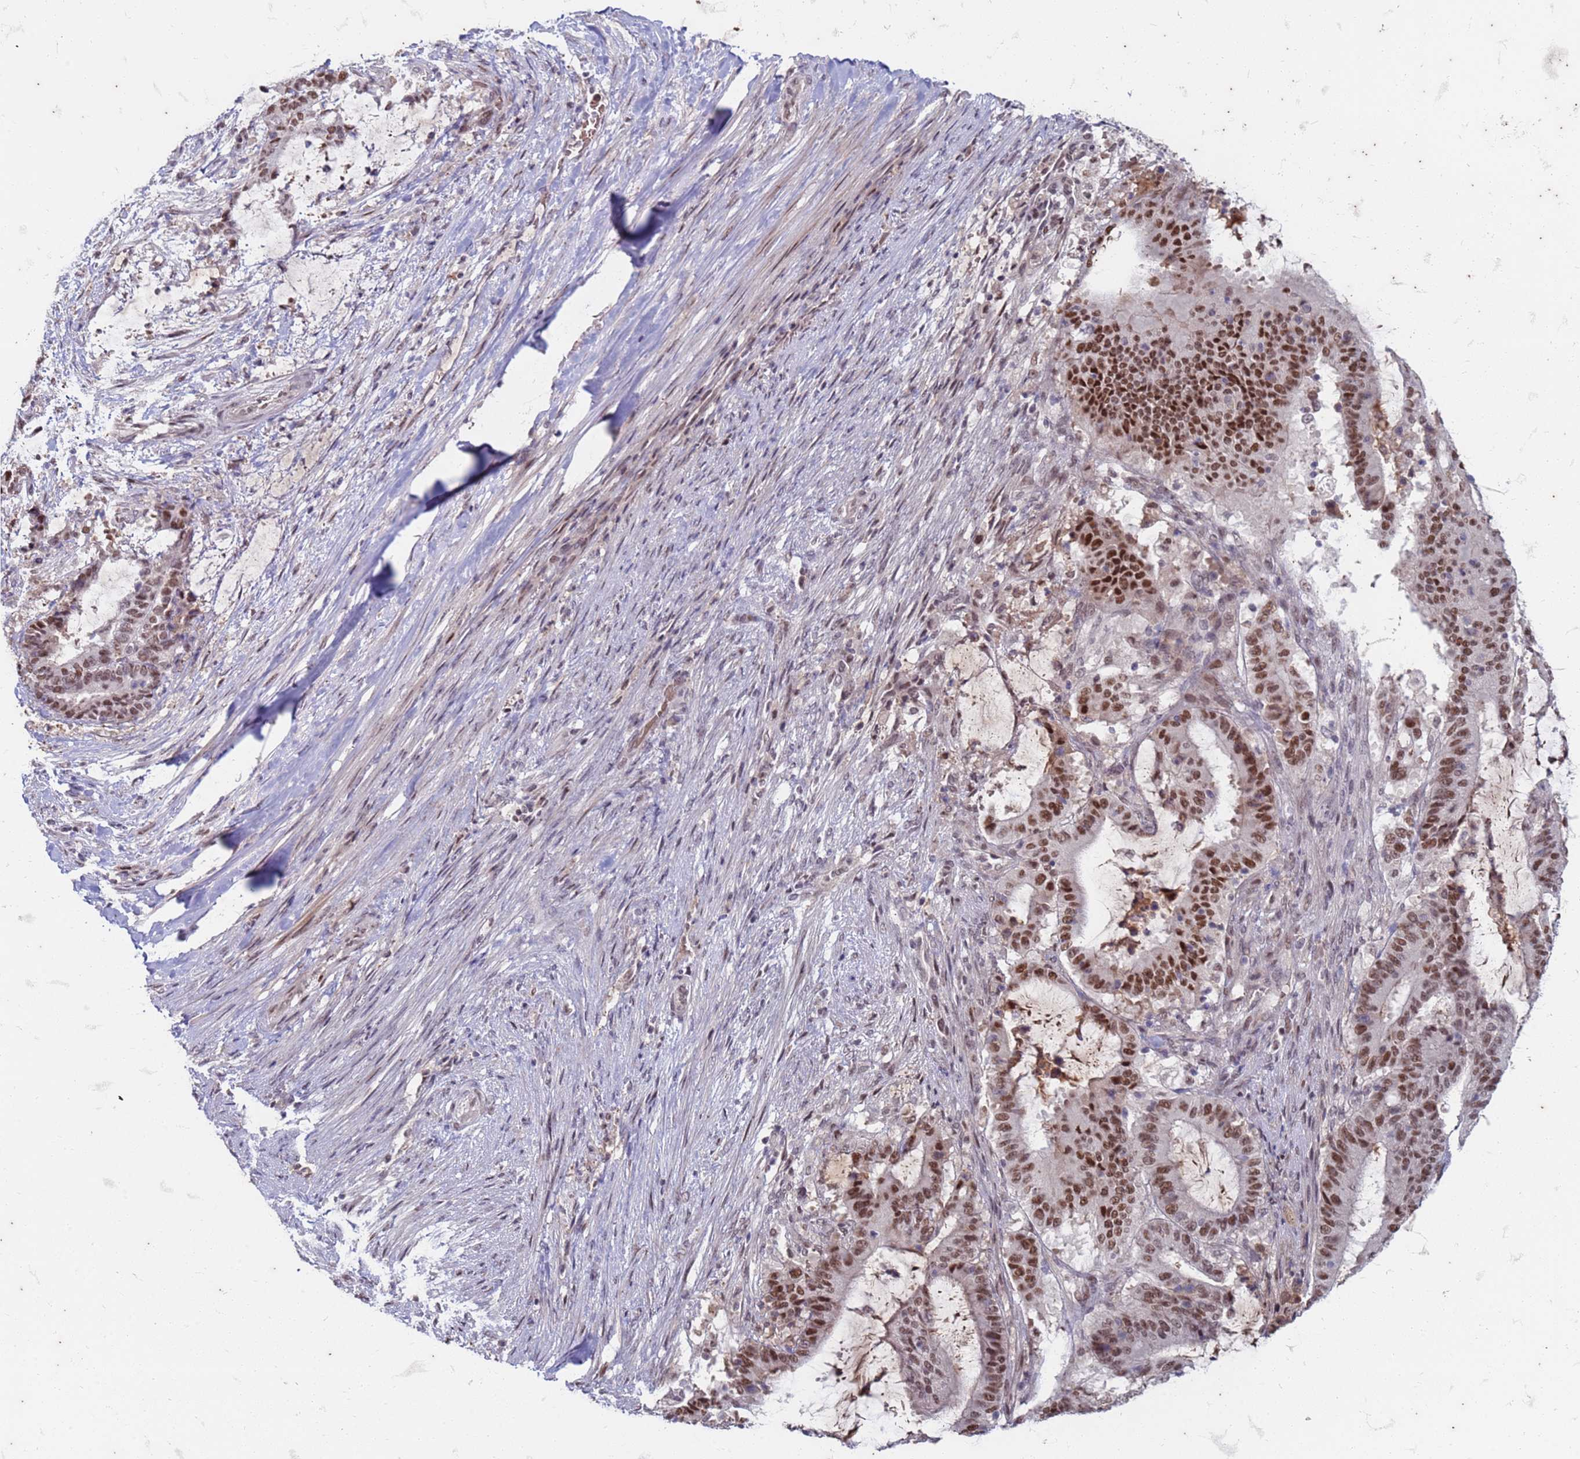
{"staining": {"intensity": "moderate", "quantity": ">75%", "location": "nuclear"}, "tissue": "liver cancer", "cell_type": "Tumor cells", "image_type": "cancer", "snomed": [{"axis": "morphology", "description": "Normal tissue, NOS"}, {"axis": "morphology", "description": "Cholangiocarcinoma"}, {"axis": "topography", "description": "Liver"}, {"axis": "topography", "description": "Peripheral nerve tissue"}], "caption": "Immunohistochemistry (IHC) photomicrograph of neoplastic tissue: human cholangiocarcinoma (liver) stained using IHC displays medium levels of moderate protein expression localized specifically in the nuclear of tumor cells, appearing as a nuclear brown color.", "gene": "TRMT6", "patient": {"sex": "female", "age": 73}}